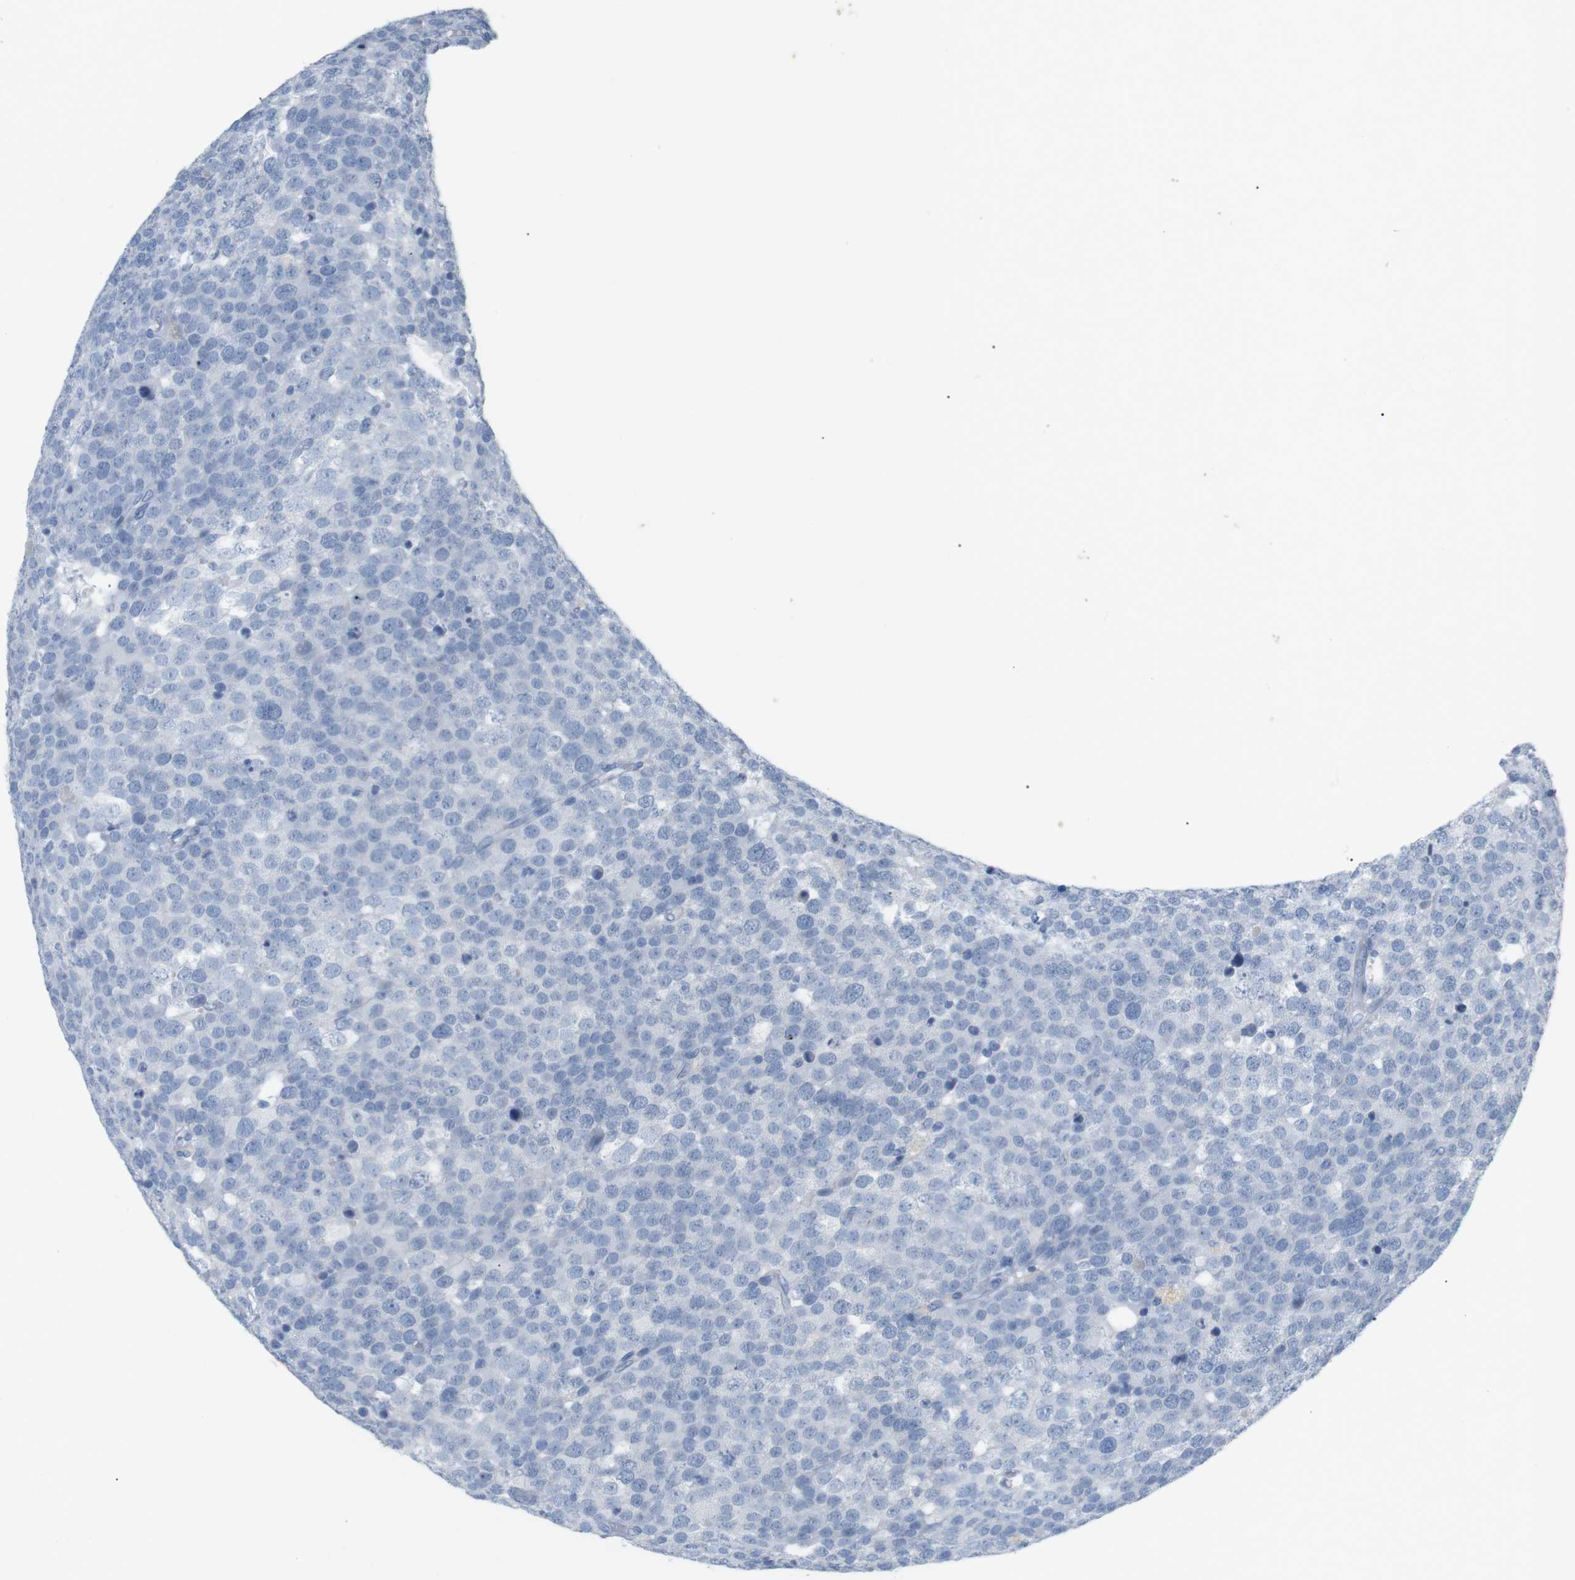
{"staining": {"intensity": "negative", "quantity": "none", "location": "none"}, "tissue": "testis cancer", "cell_type": "Tumor cells", "image_type": "cancer", "snomed": [{"axis": "morphology", "description": "Seminoma, NOS"}, {"axis": "topography", "description": "Testis"}], "caption": "A photomicrograph of seminoma (testis) stained for a protein shows no brown staining in tumor cells. Nuclei are stained in blue.", "gene": "HBG2", "patient": {"sex": "male", "age": 71}}